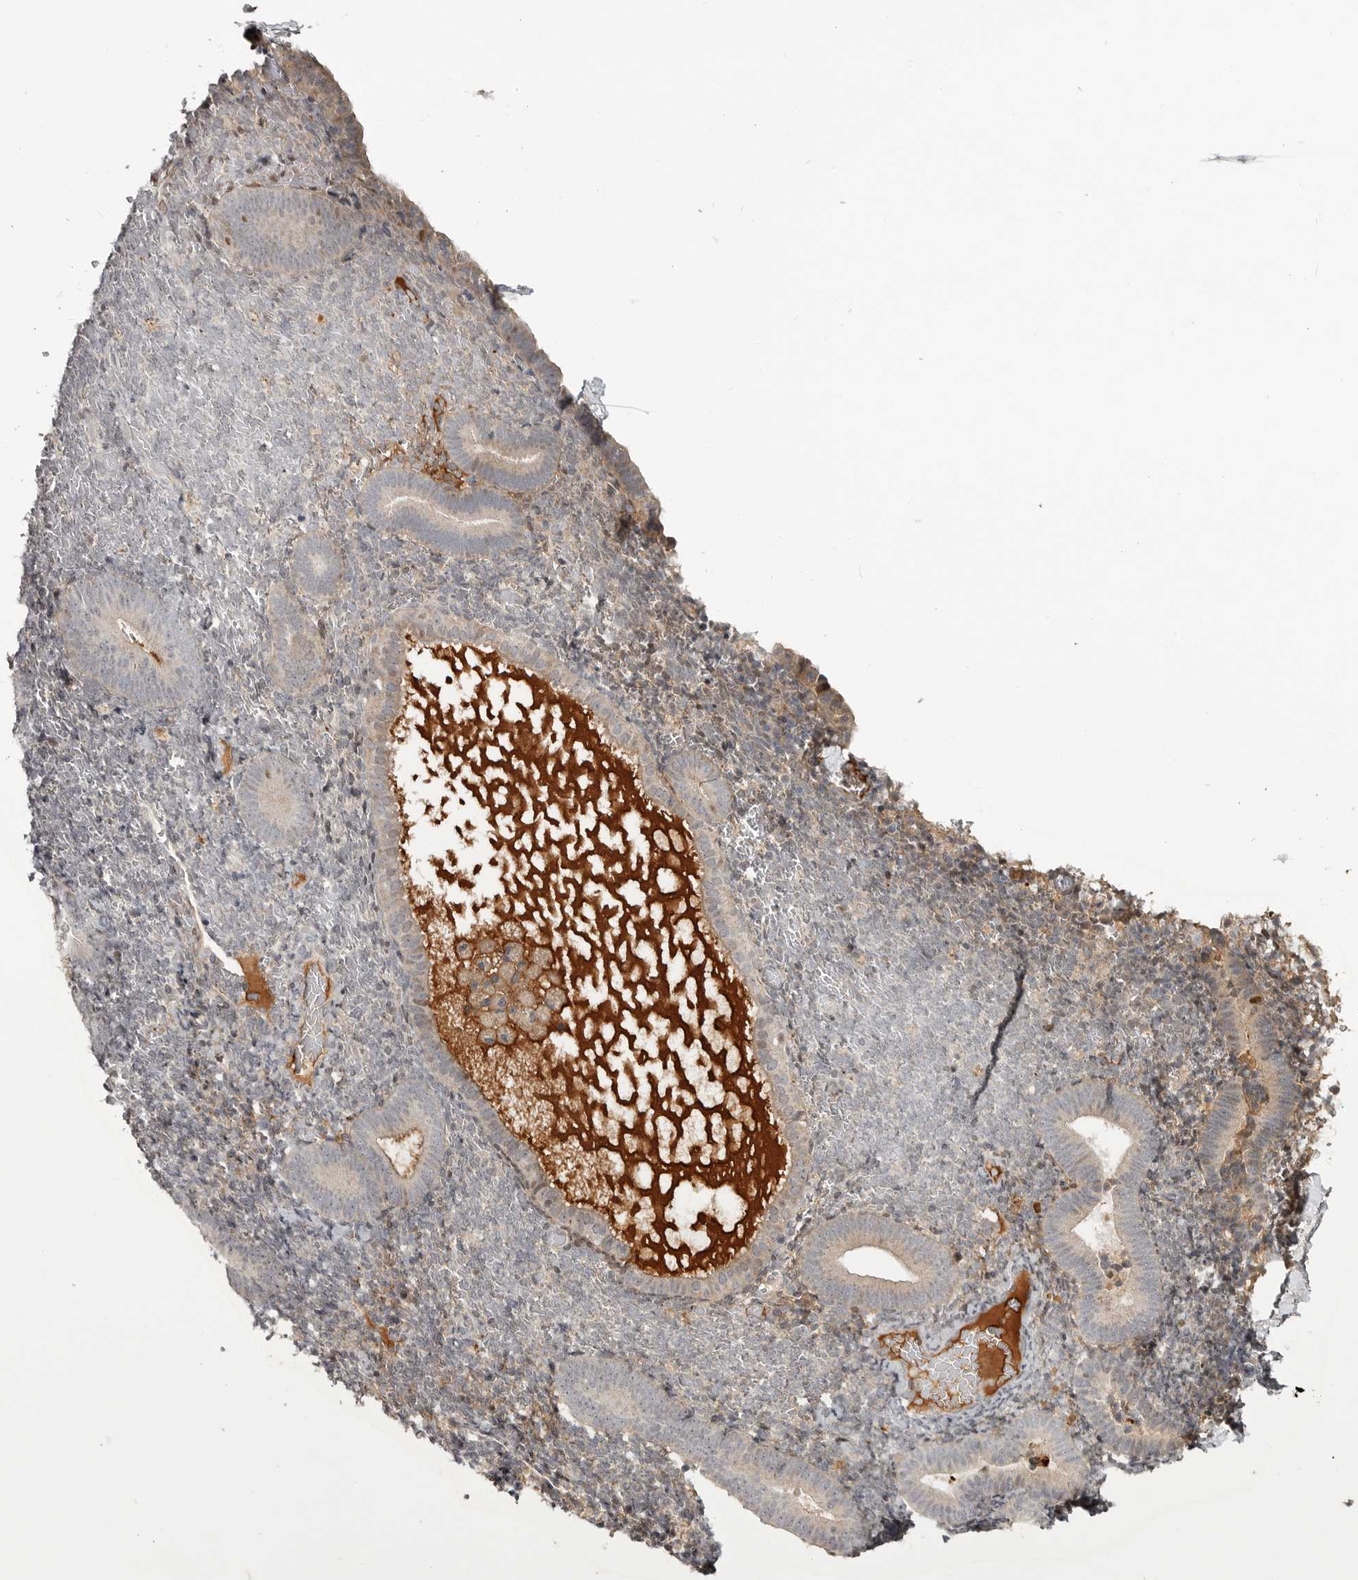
{"staining": {"intensity": "negative", "quantity": "none", "location": "none"}, "tissue": "endometrium", "cell_type": "Cells in endometrial stroma", "image_type": "normal", "snomed": [{"axis": "morphology", "description": "Normal tissue, NOS"}, {"axis": "topography", "description": "Endometrium"}], "caption": "Immunohistochemistry (IHC) photomicrograph of normal endometrium stained for a protein (brown), which demonstrates no staining in cells in endometrial stroma.", "gene": "ZNF277", "patient": {"sex": "female", "age": 51}}